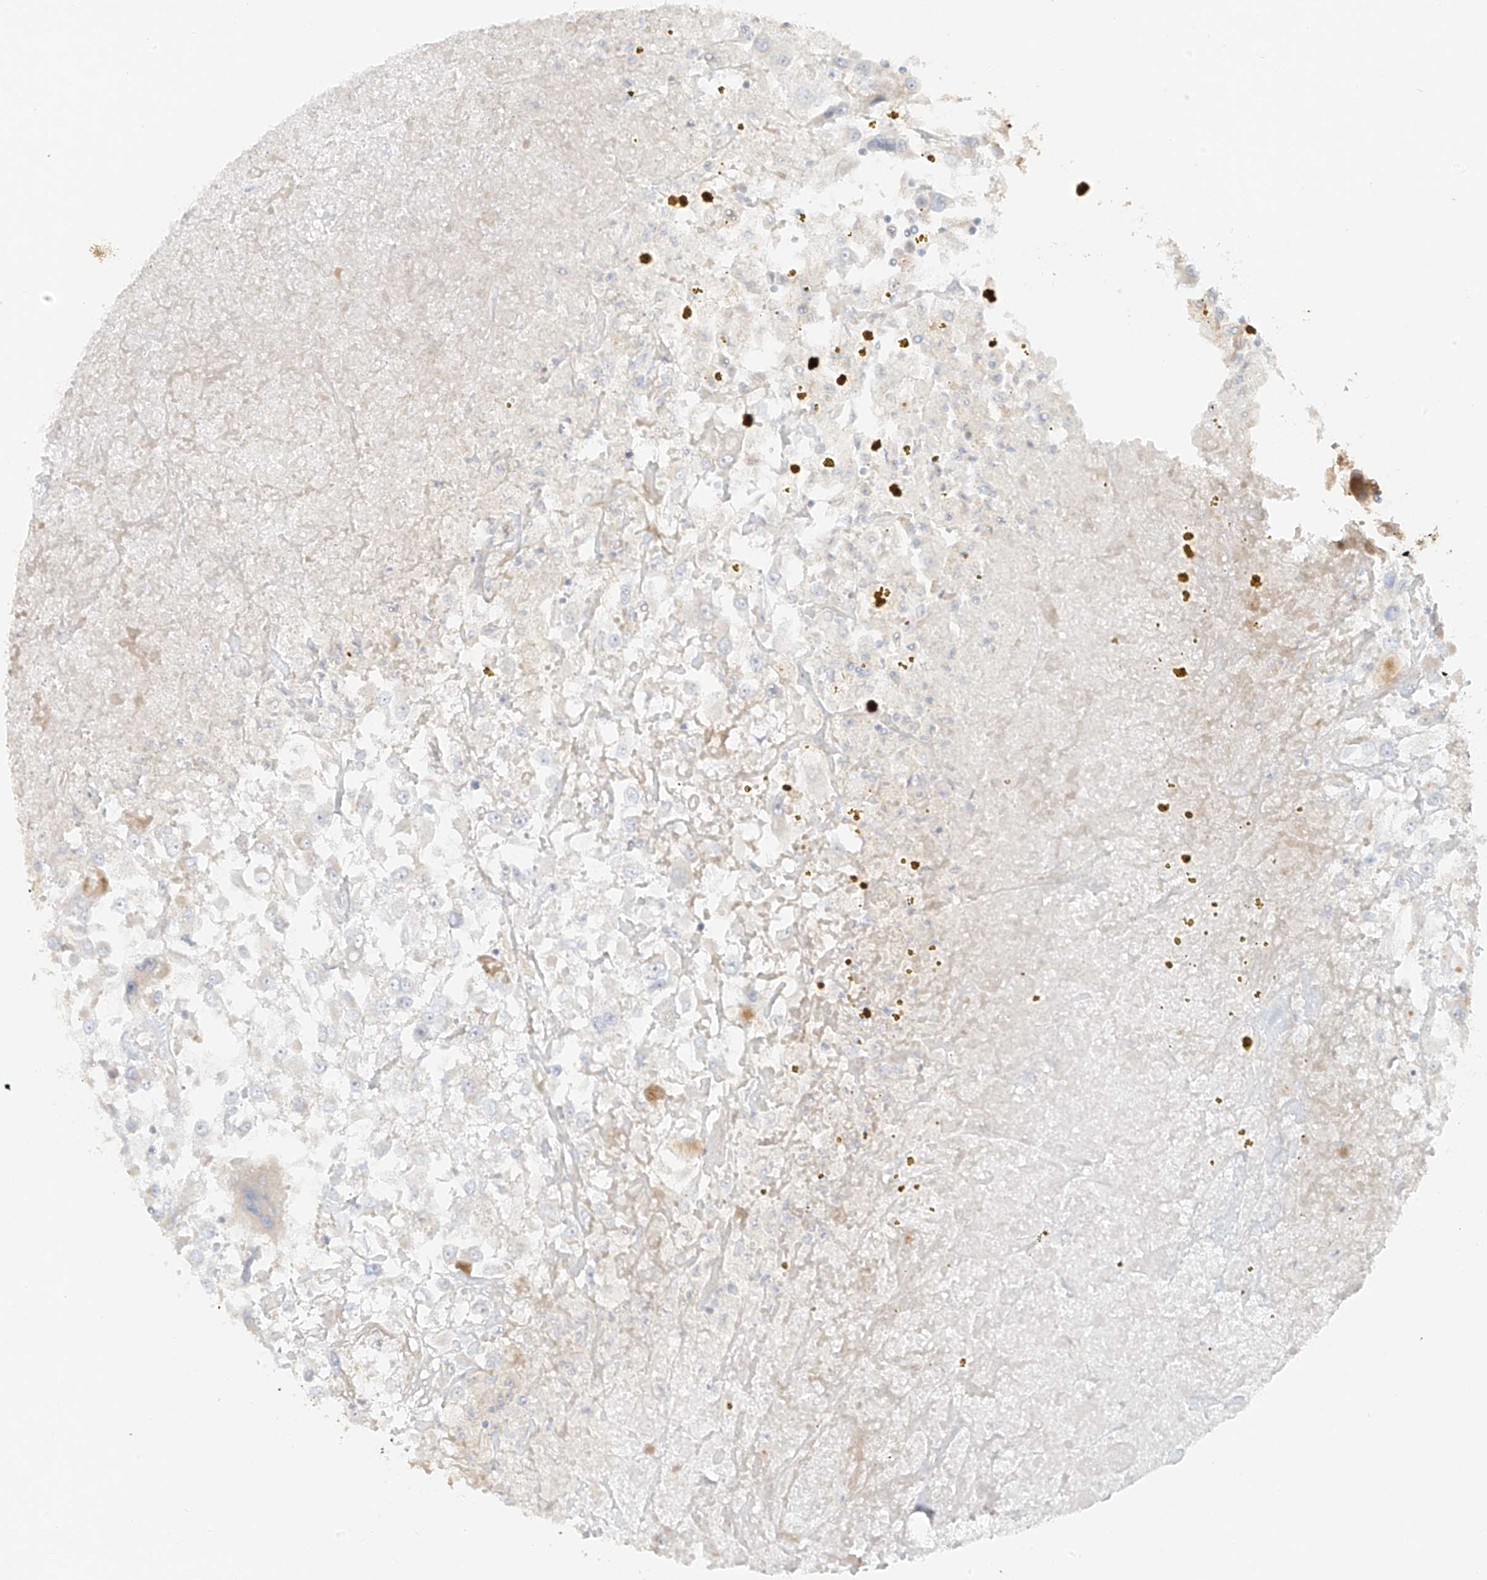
{"staining": {"intensity": "negative", "quantity": "none", "location": "none"}, "tissue": "renal cancer", "cell_type": "Tumor cells", "image_type": "cancer", "snomed": [{"axis": "morphology", "description": "Adenocarcinoma, NOS"}, {"axis": "topography", "description": "Kidney"}], "caption": "Photomicrograph shows no protein staining in tumor cells of renal cancer tissue. The staining was performed using DAB to visualize the protein expression in brown, while the nuclei were stained in blue with hematoxylin (Magnification: 20x).", "gene": "MIPEP", "patient": {"sex": "female", "age": 52}}